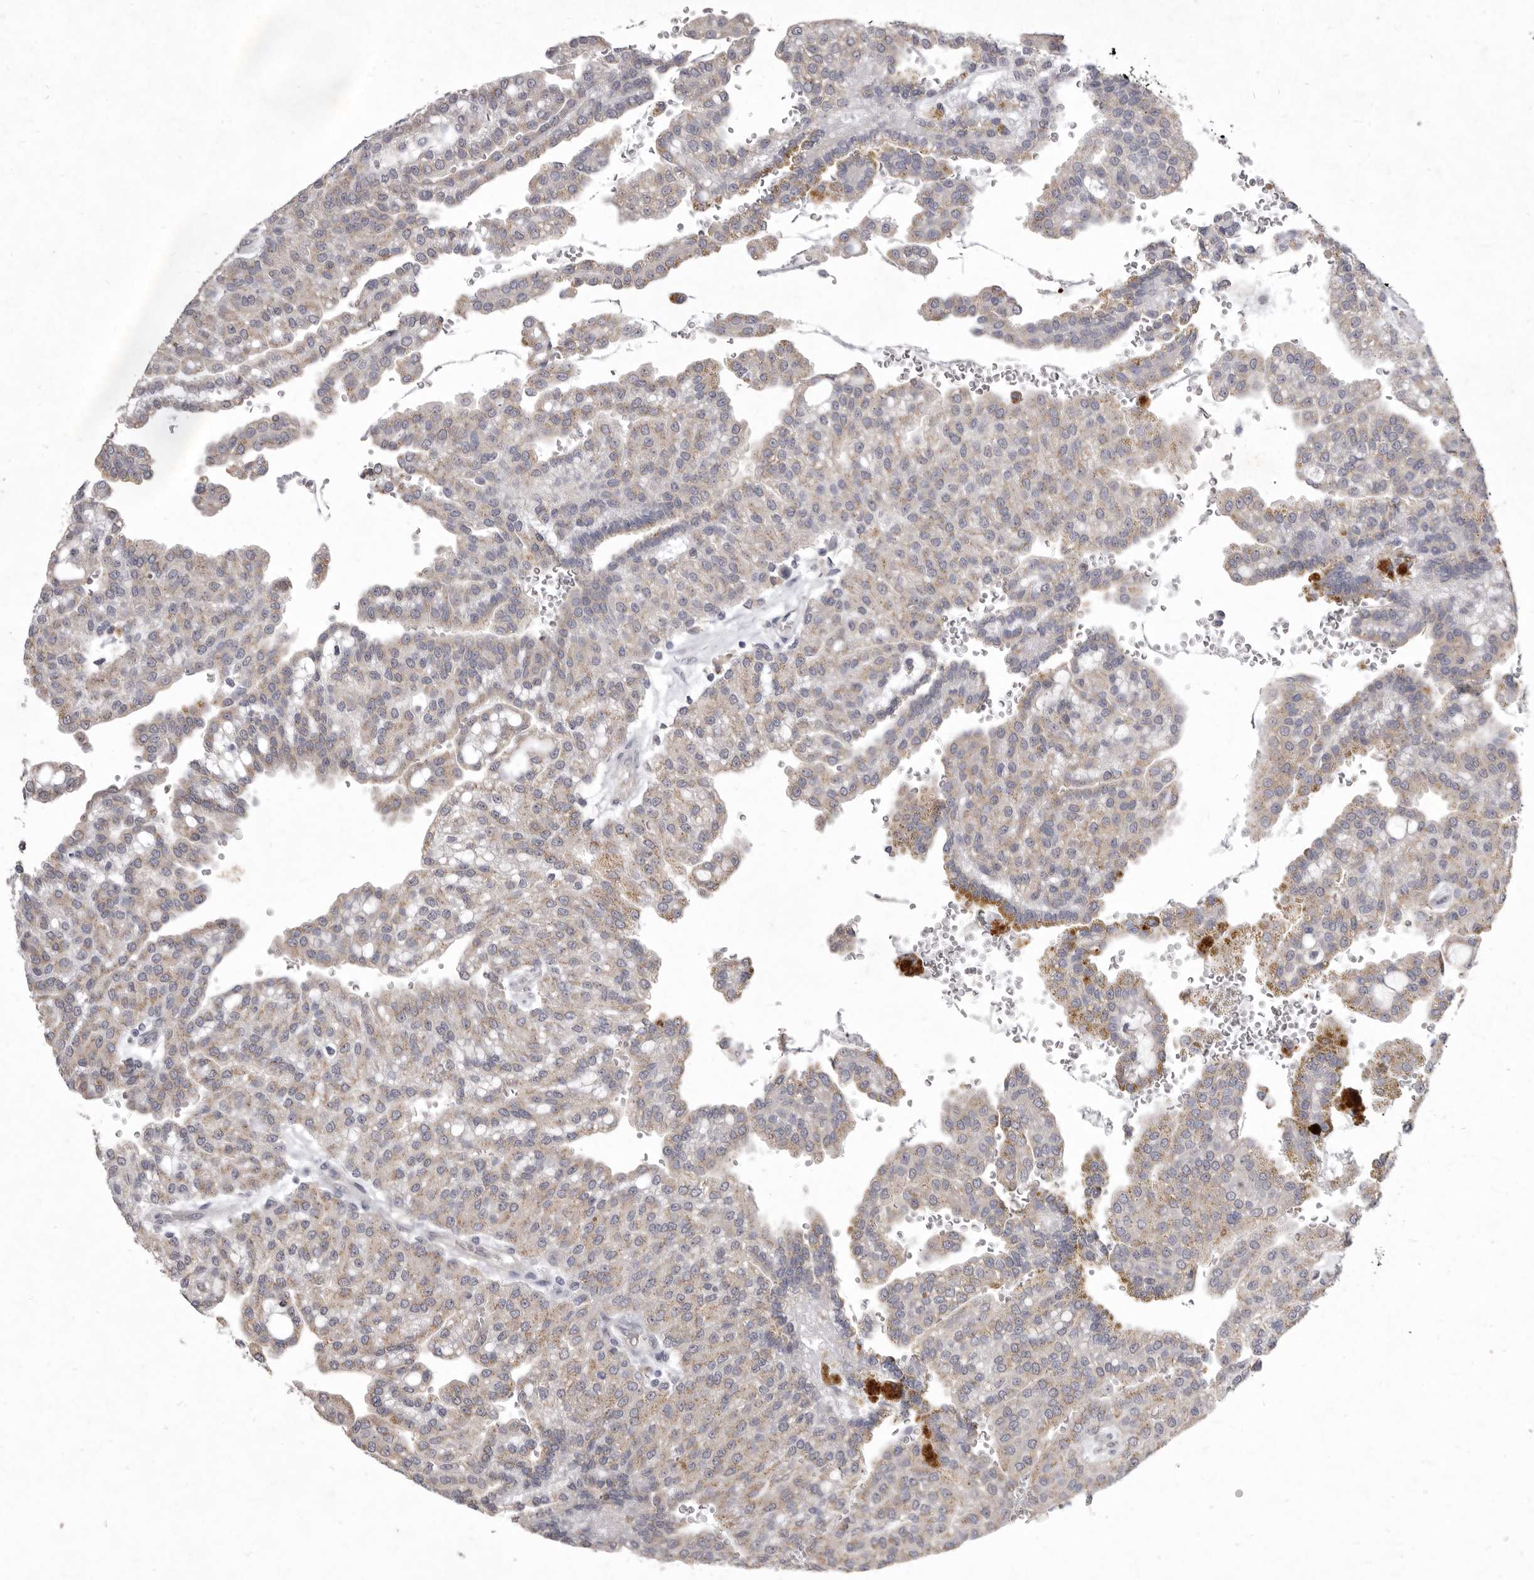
{"staining": {"intensity": "weak", "quantity": ">75%", "location": "cytoplasmic/membranous"}, "tissue": "renal cancer", "cell_type": "Tumor cells", "image_type": "cancer", "snomed": [{"axis": "morphology", "description": "Adenocarcinoma, NOS"}, {"axis": "topography", "description": "Kidney"}], "caption": "This micrograph demonstrates renal cancer (adenocarcinoma) stained with immunohistochemistry (IHC) to label a protein in brown. The cytoplasmic/membranous of tumor cells show weak positivity for the protein. Nuclei are counter-stained blue.", "gene": "P2RX6", "patient": {"sex": "male", "age": 63}}